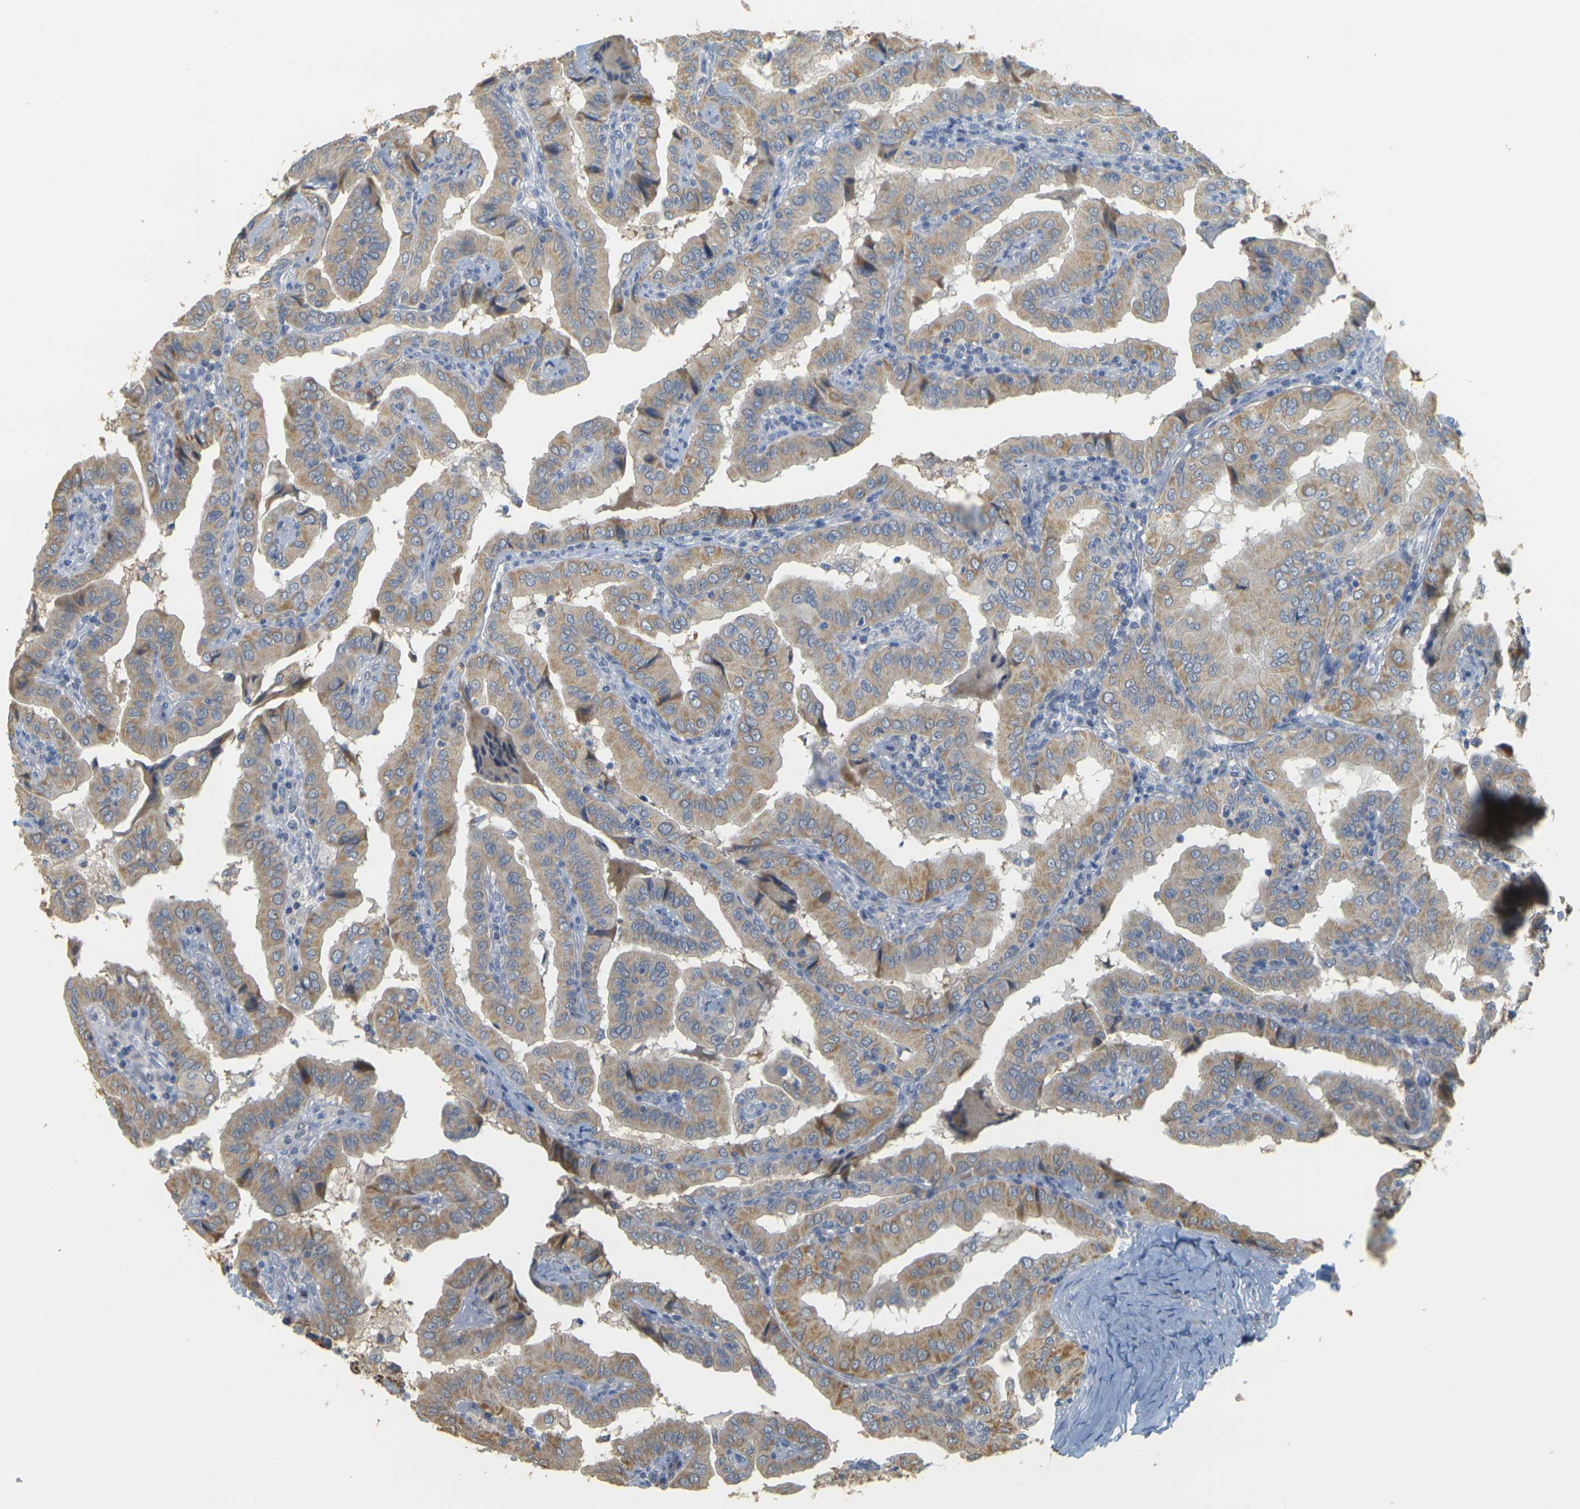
{"staining": {"intensity": "moderate", "quantity": ">75%", "location": "cytoplasmic/membranous"}, "tissue": "thyroid cancer", "cell_type": "Tumor cells", "image_type": "cancer", "snomed": [{"axis": "morphology", "description": "Papillary adenocarcinoma, NOS"}, {"axis": "topography", "description": "Thyroid gland"}], "caption": "Thyroid cancer (papillary adenocarcinoma) stained with DAB immunohistochemistry exhibits medium levels of moderate cytoplasmic/membranous expression in about >75% of tumor cells.", "gene": "GDAP1", "patient": {"sex": "male", "age": 33}}